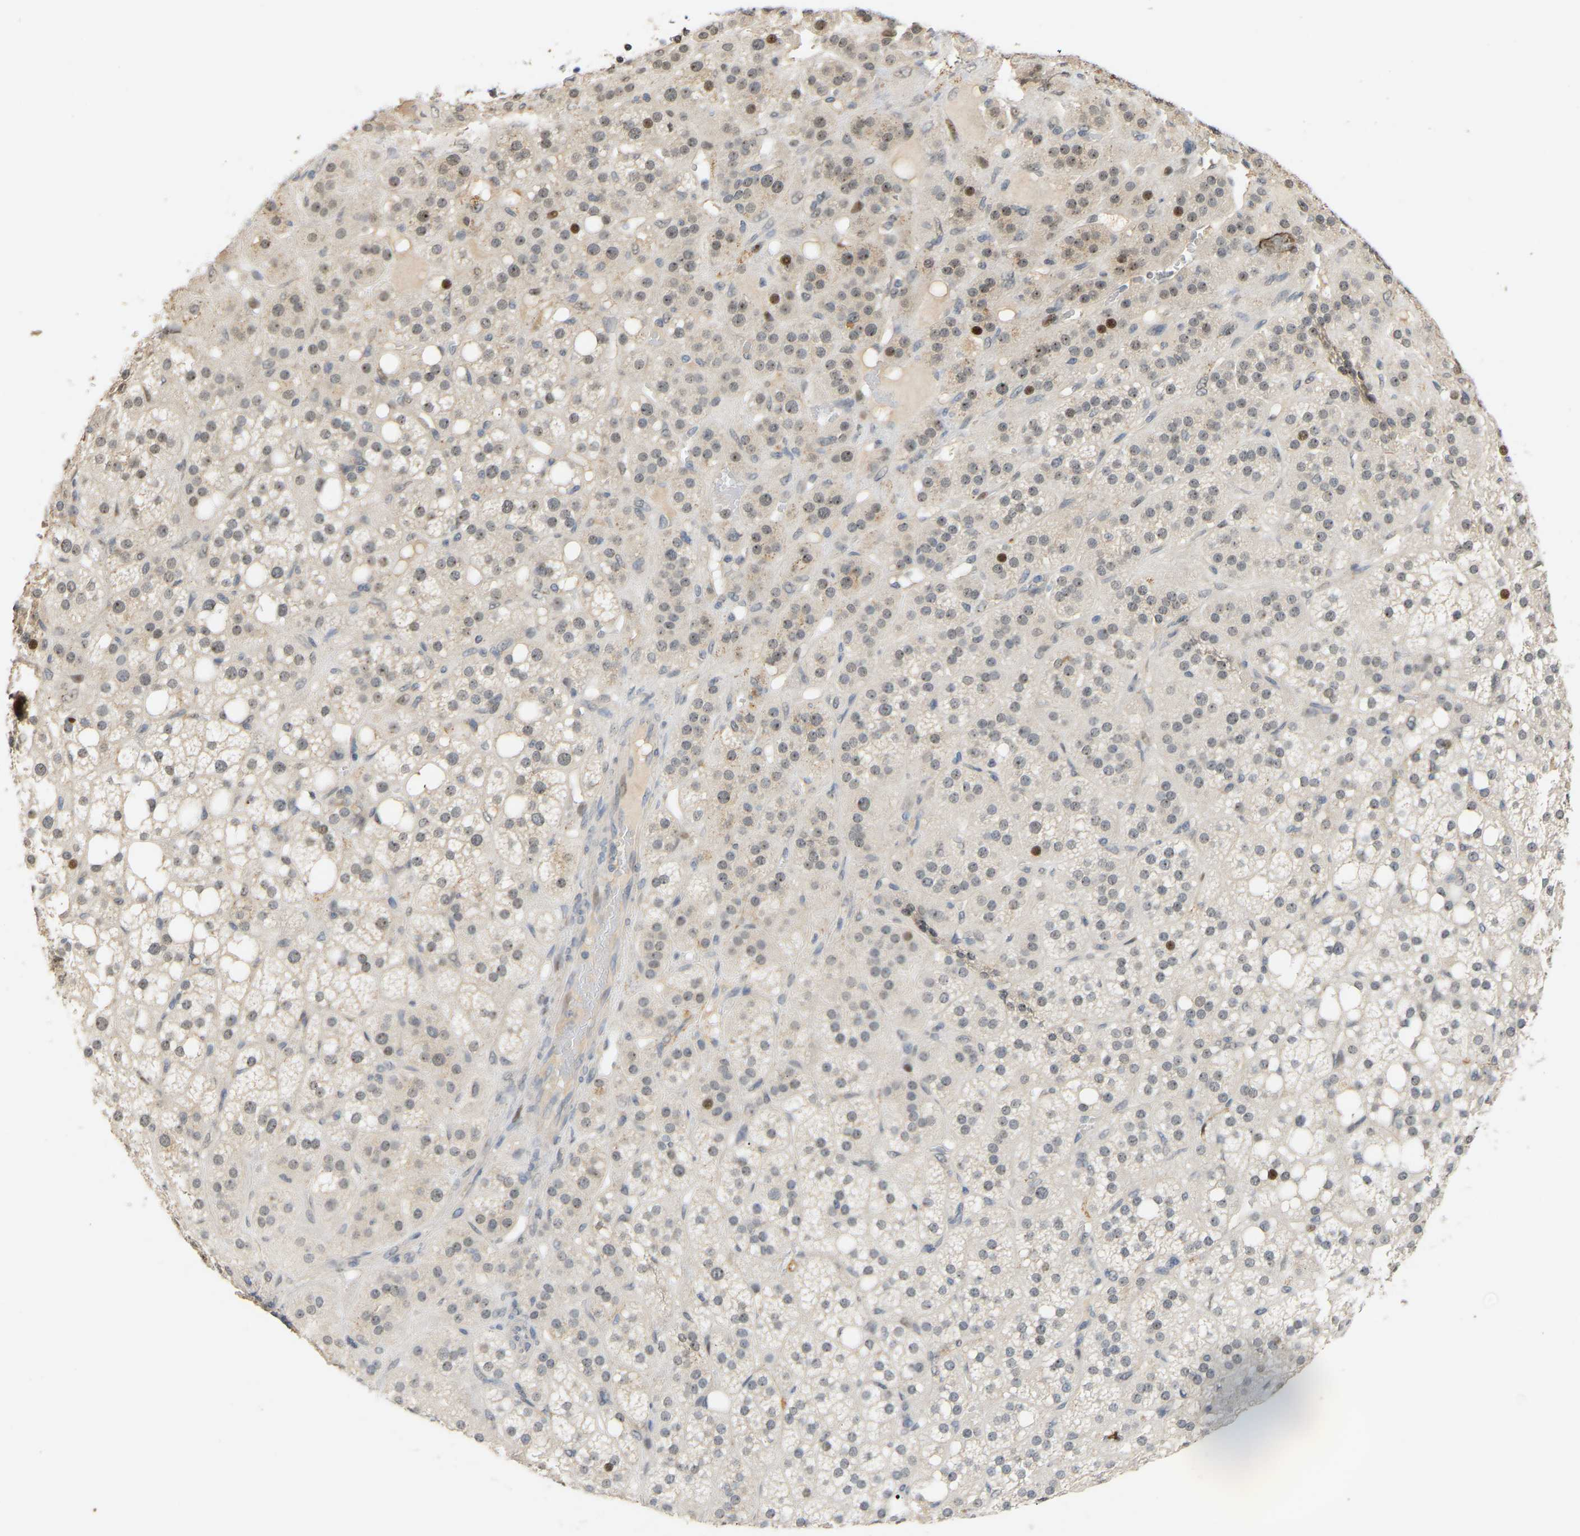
{"staining": {"intensity": "moderate", "quantity": "25%-75%", "location": "cytoplasmic/membranous,nuclear"}, "tissue": "adrenal gland", "cell_type": "Glandular cells", "image_type": "normal", "snomed": [{"axis": "morphology", "description": "Normal tissue, NOS"}, {"axis": "topography", "description": "Adrenal gland"}], "caption": "Glandular cells reveal moderate cytoplasmic/membranous,nuclear positivity in approximately 25%-75% of cells in normal adrenal gland.", "gene": "PTPN4", "patient": {"sex": "female", "age": 59}}